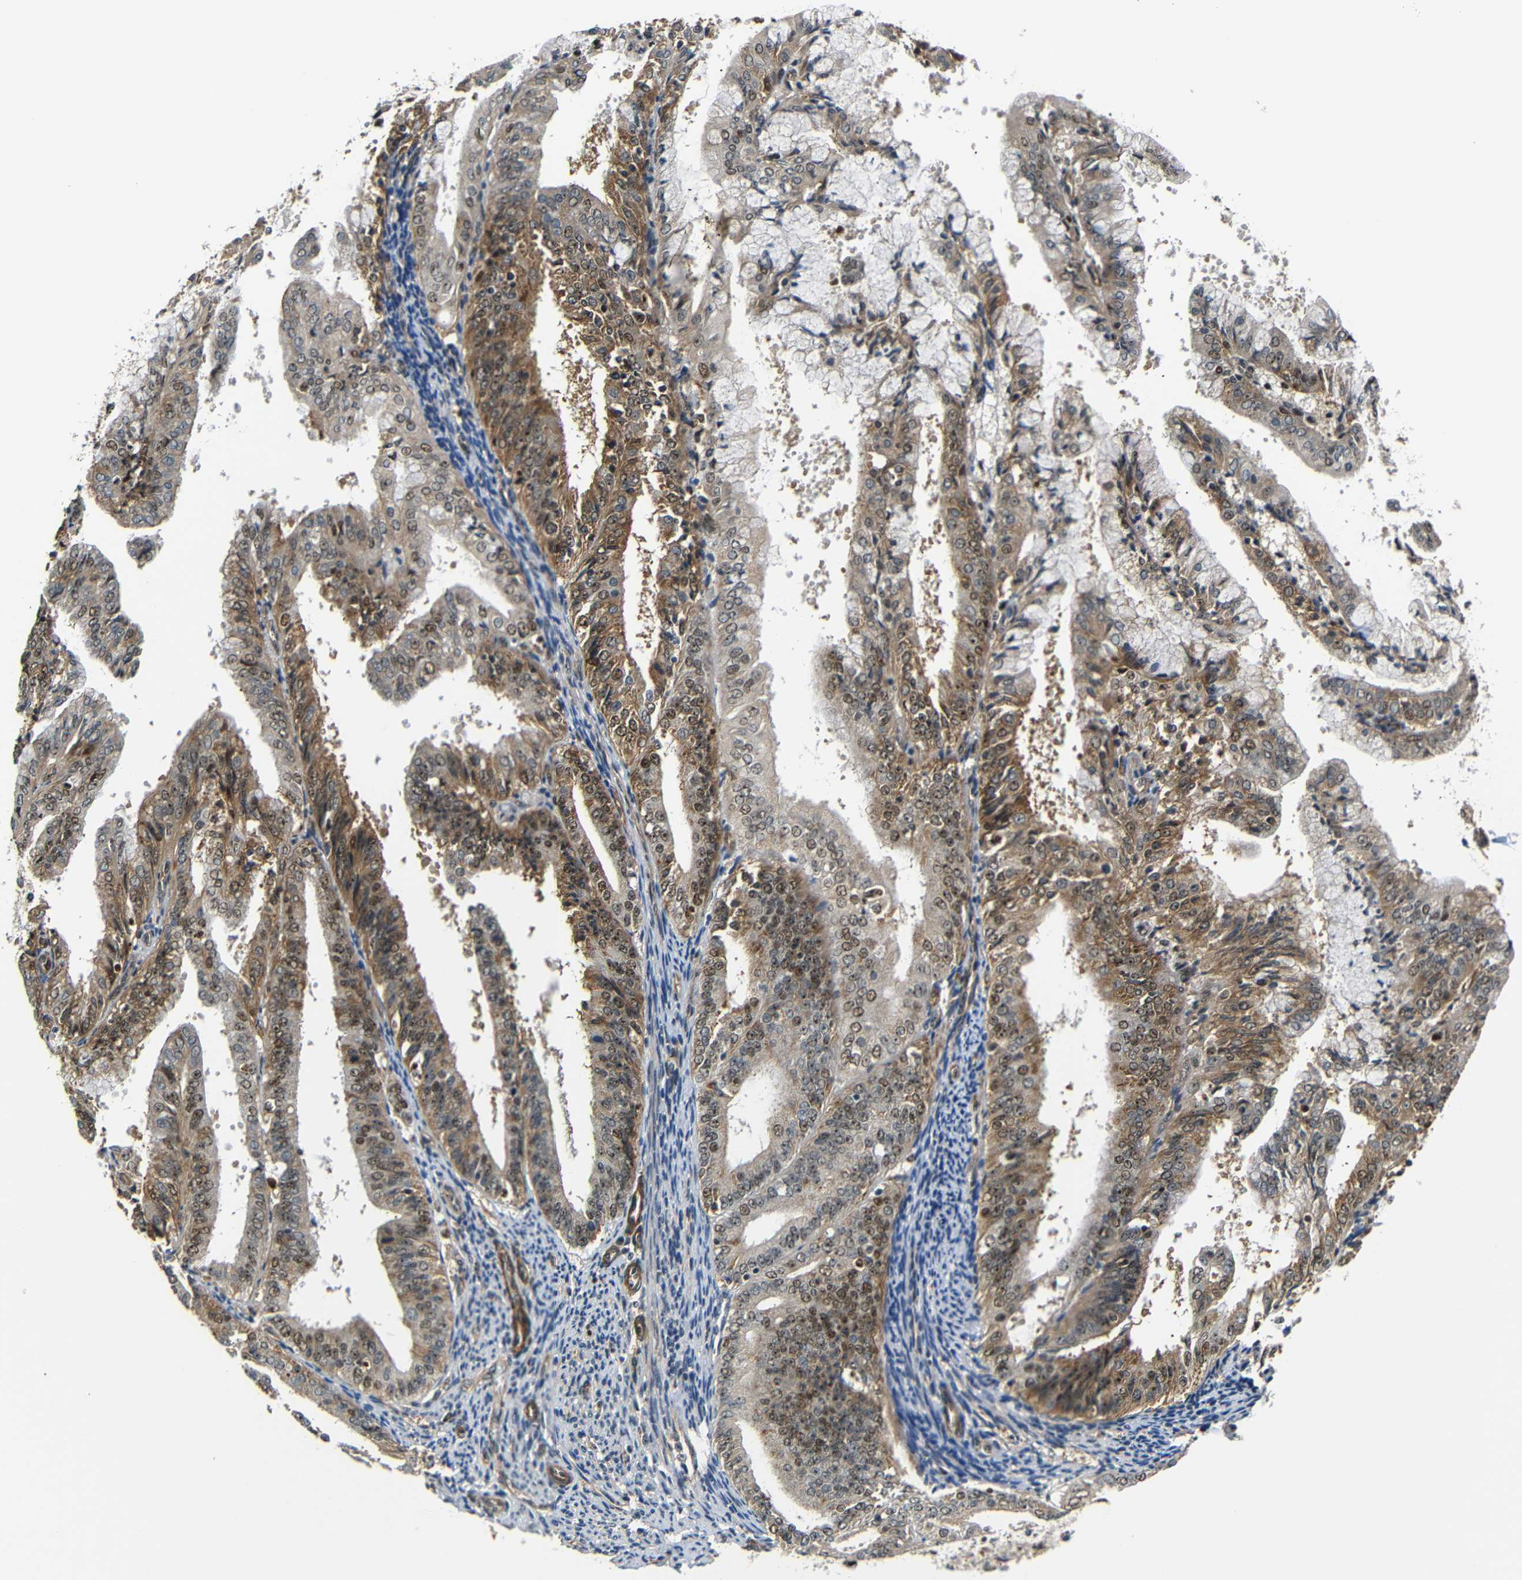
{"staining": {"intensity": "strong", "quantity": "25%-75%", "location": "cytoplasmic/membranous,nuclear"}, "tissue": "endometrial cancer", "cell_type": "Tumor cells", "image_type": "cancer", "snomed": [{"axis": "morphology", "description": "Adenocarcinoma, NOS"}, {"axis": "topography", "description": "Endometrium"}], "caption": "Endometrial adenocarcinoma was stained to show a protein in brown. There is high levels of strong cytoplasmic/membranous and nuclear expression in about 25%-75% of tumor cells. (DAB IHC with brightfield microscopy, high magnification).", "gene": "PARN", "patient": {"sex": "female", "age": 63}}